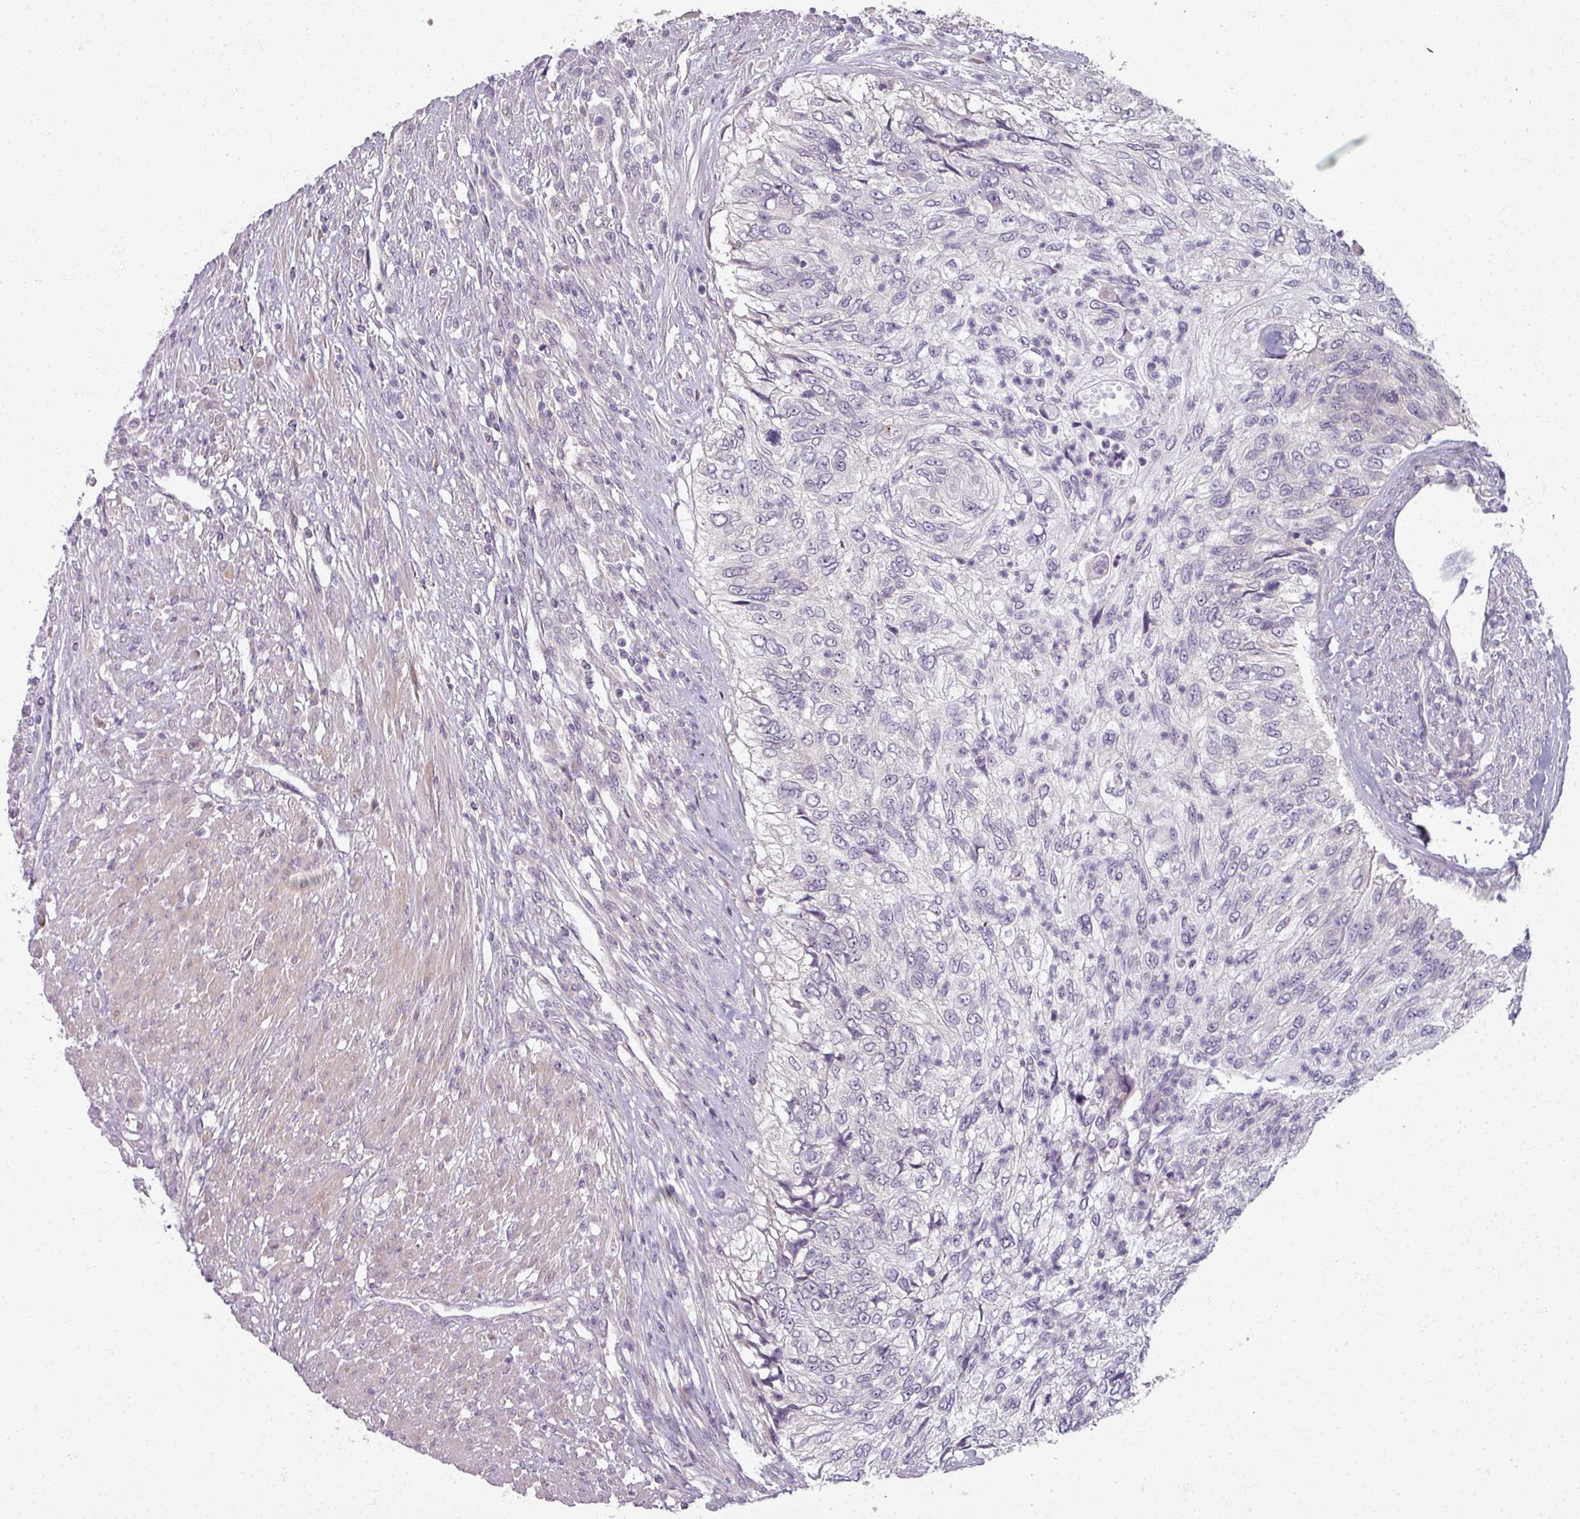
{"staining": {"intensity": "negative", "quantity": "none", "location": "none"}, "tissue": "urothelial cancer", "cell_type": "Tumor cells", "image_type": "cancer", "snomed": [{"axis": "morphology", "description": "Urothelial carcinoma, High grade"}, {"axis": "topography", "description": "Urinary bladder"}], "caption": "An immunohistochemistry photomicrograph of high-grade urothelial carcinoma is shown. There is no staining in tumor cells of high-grade urothelial carcinoma.", "gene": "MYMK", "patient": {"sex": "female", "age": 60}}